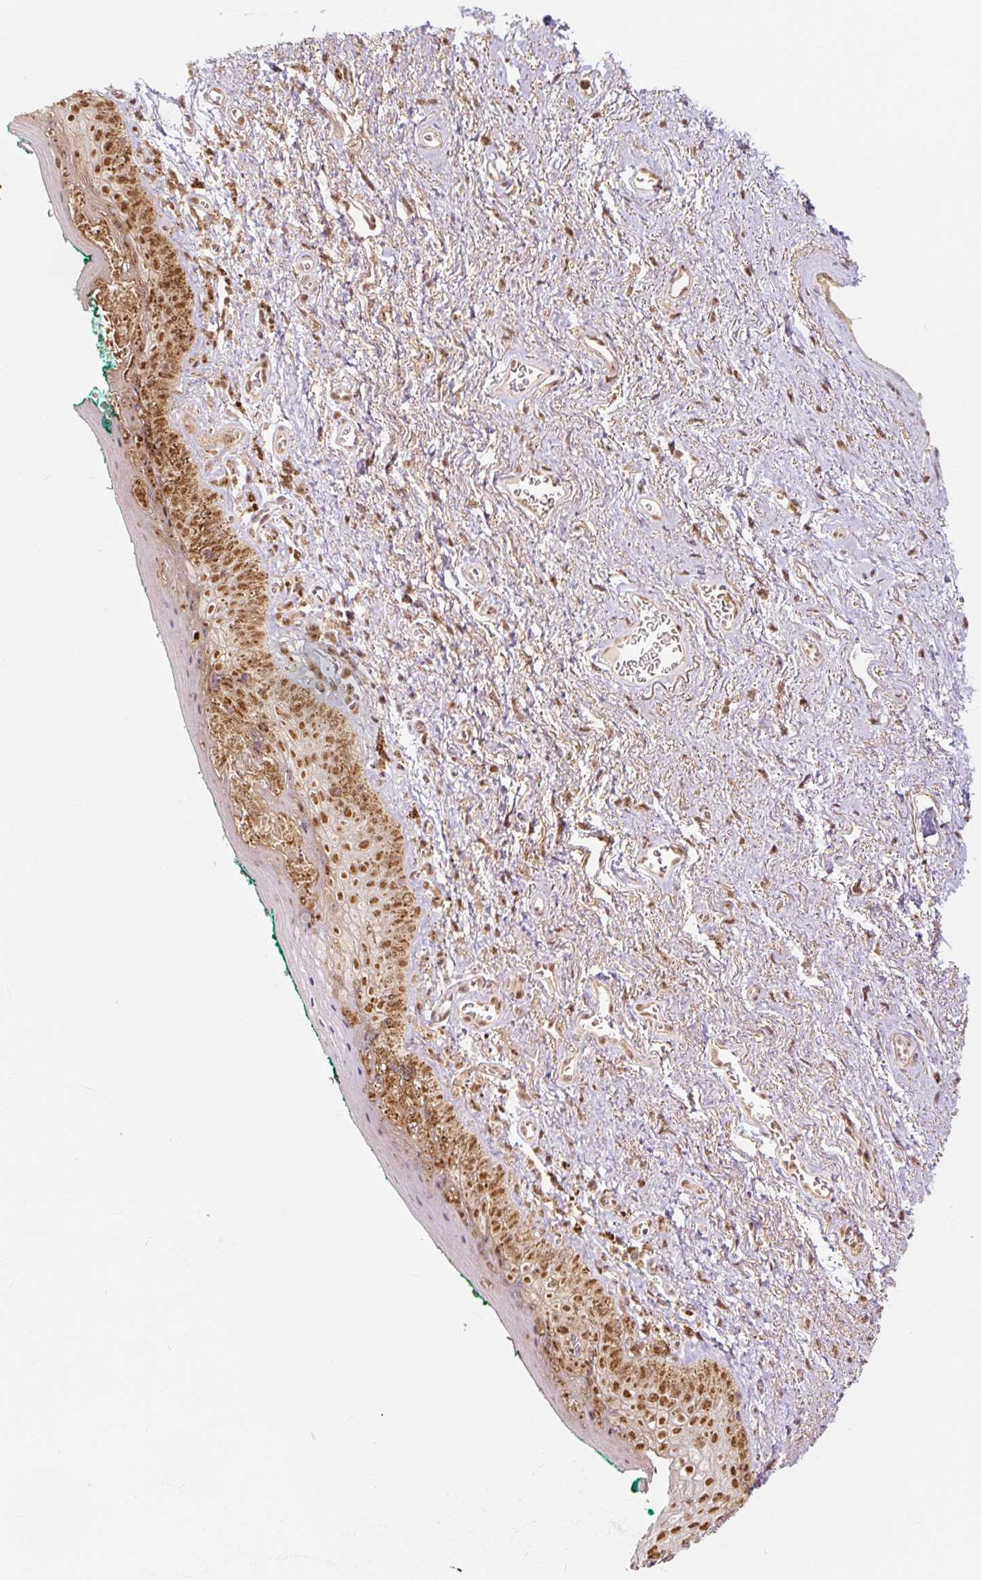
{"staining": {"intensity": "moderate", "quantity": ">75%", "location": "cytoplasmic/membranous,nuclear"}, "tissue": "vagina", "cell_type": "Squamous epithelial cells", "image_type": "normal", "snomed": [{"axis": "morphology", "description": "Normal tissue, NOS"}, {"axis": "topography", "description": "Vulva"}, {"axis": "topography", "description": "Vagina"}, {"axis": "topography", "description": "Peripheral nerve tissue"}], "caption": "This is a histology image of immunohistochemistry (IHC) staining of unremarkable vagina, which shows moderate staining in the cytoplasmic/membranous,nuclear of squamous epithelial cells.", "gene": "CSTF1", "patient": {"sex": "female", "age": 66}}